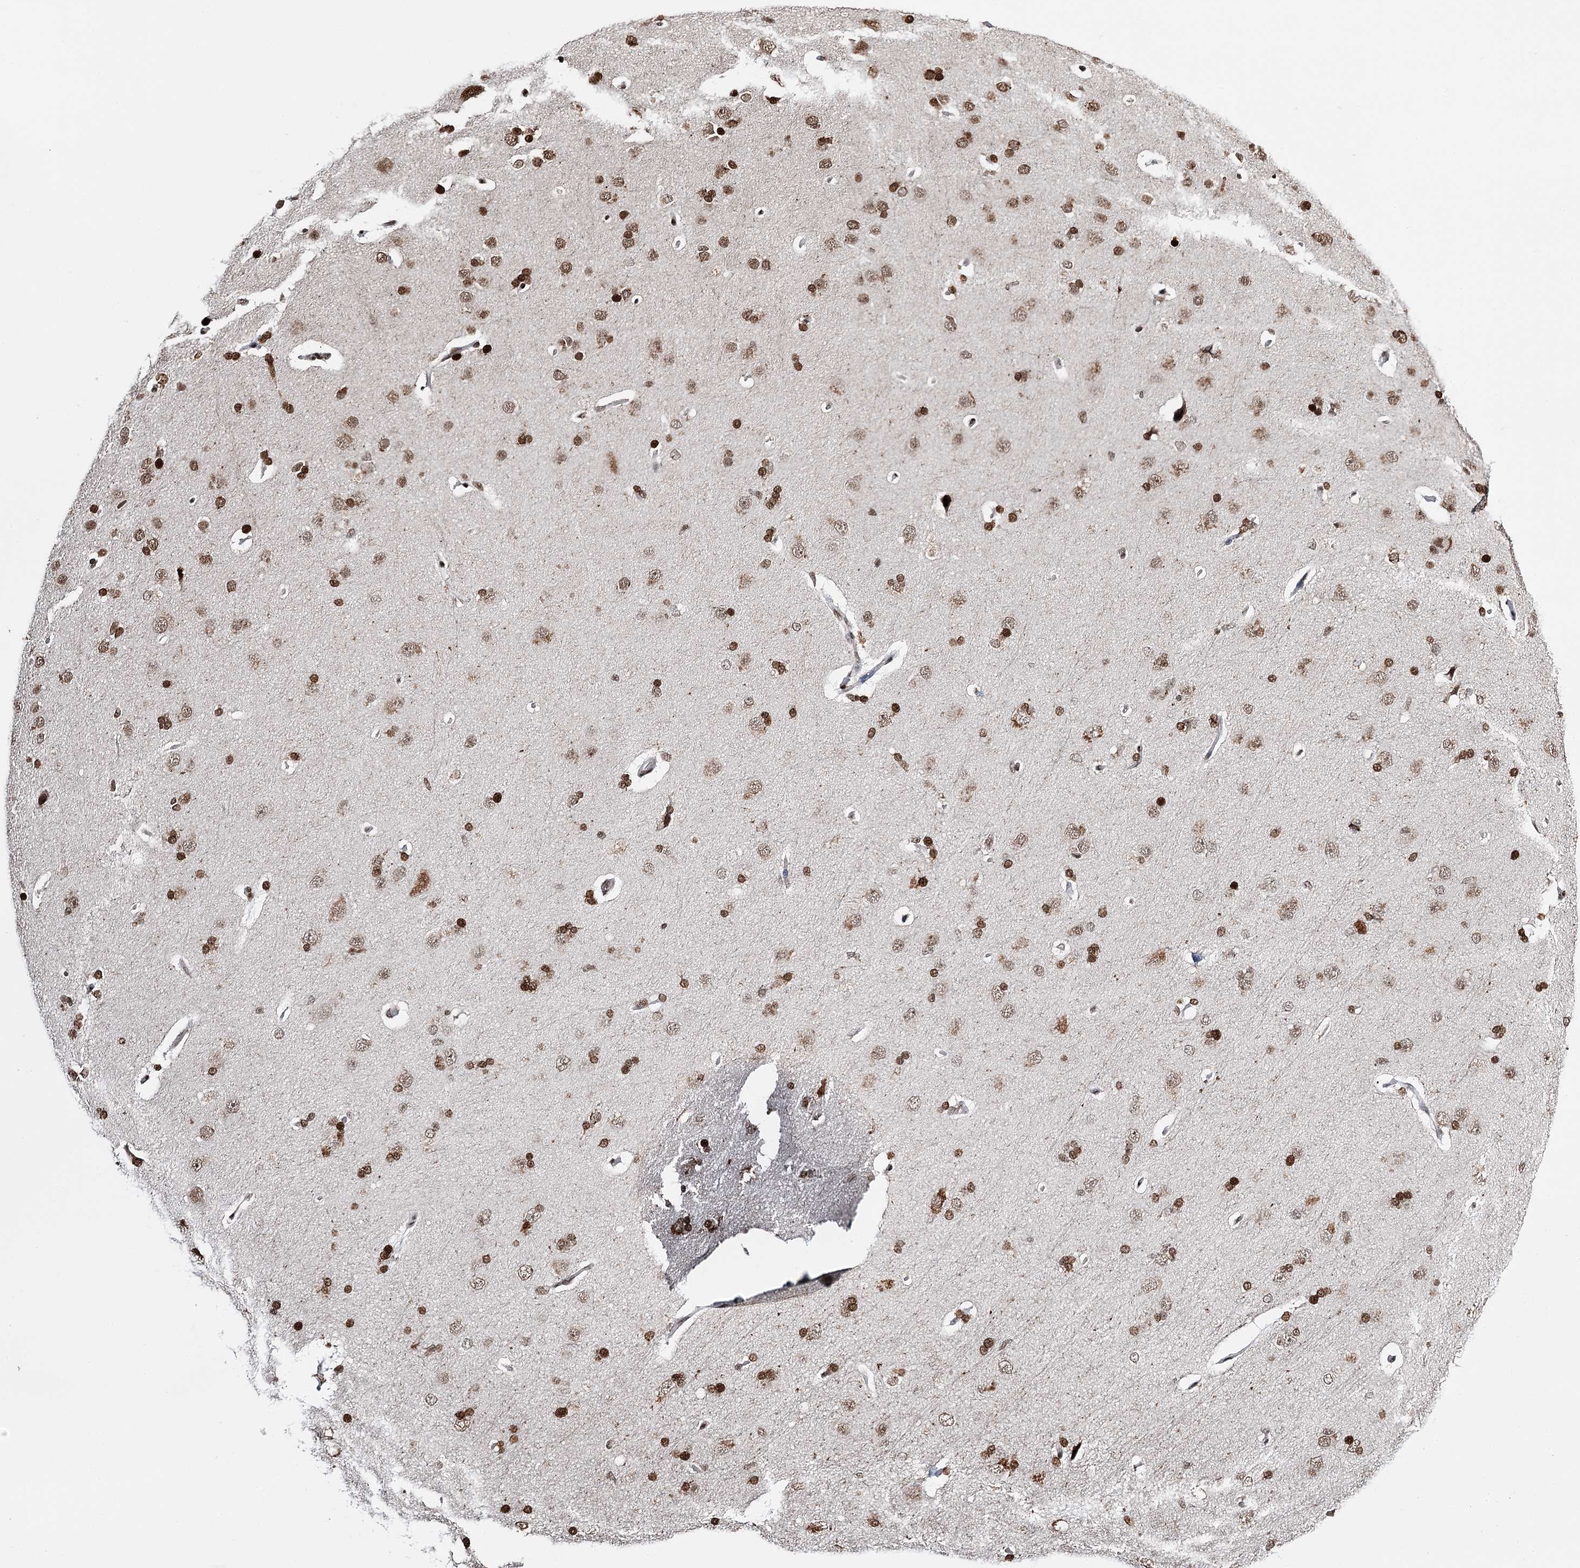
{"staining": {"intensity": "moderate", "quantity": ">75%", "location": "nuclear"}, "tissue": "cerebral cortex", "cell_type": "Endothelial cells", "image_type": "normal", "snomed": [{"axis": "morphology", "description": "Normal tissue, NOS"}, {"axis": "topography", "description": "Cerebral cortex"}], "caption": "This is a histology image of immunohistochemistry staining of benign cerebral cortex, which shows moderate expression in the nuclear of endothelial cells.", "gene": "RPS27A", "patient": {"sex": "male", "age": 62}}